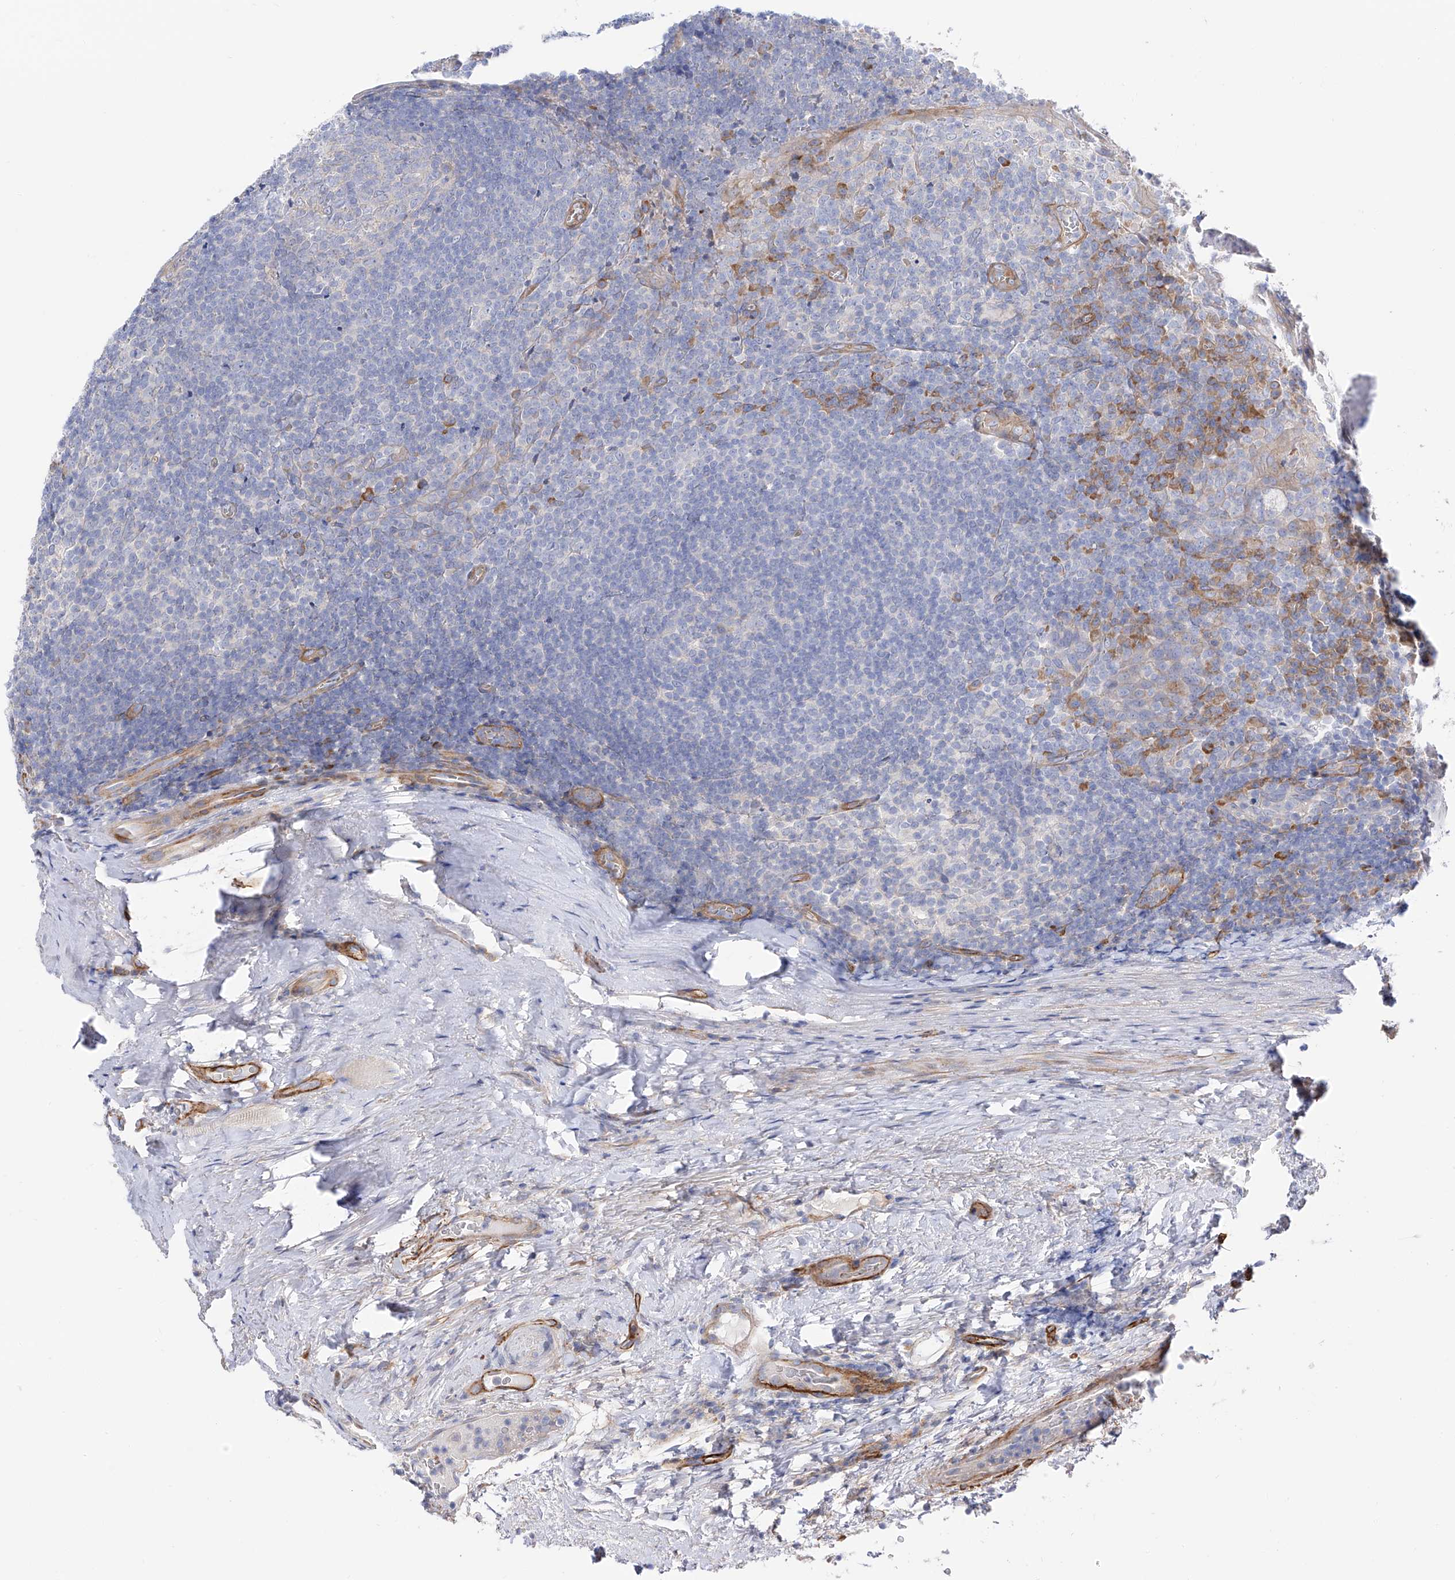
{"staining": {"intensity": "negative", "quantity": "none", "location": "none"}, "tissue": "tonsil", "cell_type": "Germinal center cells", "image_type": "normal", "snomed": [{"axis": "morphology", "description": "Normal tissue, NOS"}, {"axis": "topography", "description": "Tonsil"}], "caption": "IHC histopathology image of normal tonsil stained for a protein (brown), which reveals no expression in germinal center cells.", "gene": "LCA5", "patient": {"sex": "male", "age": 37}}